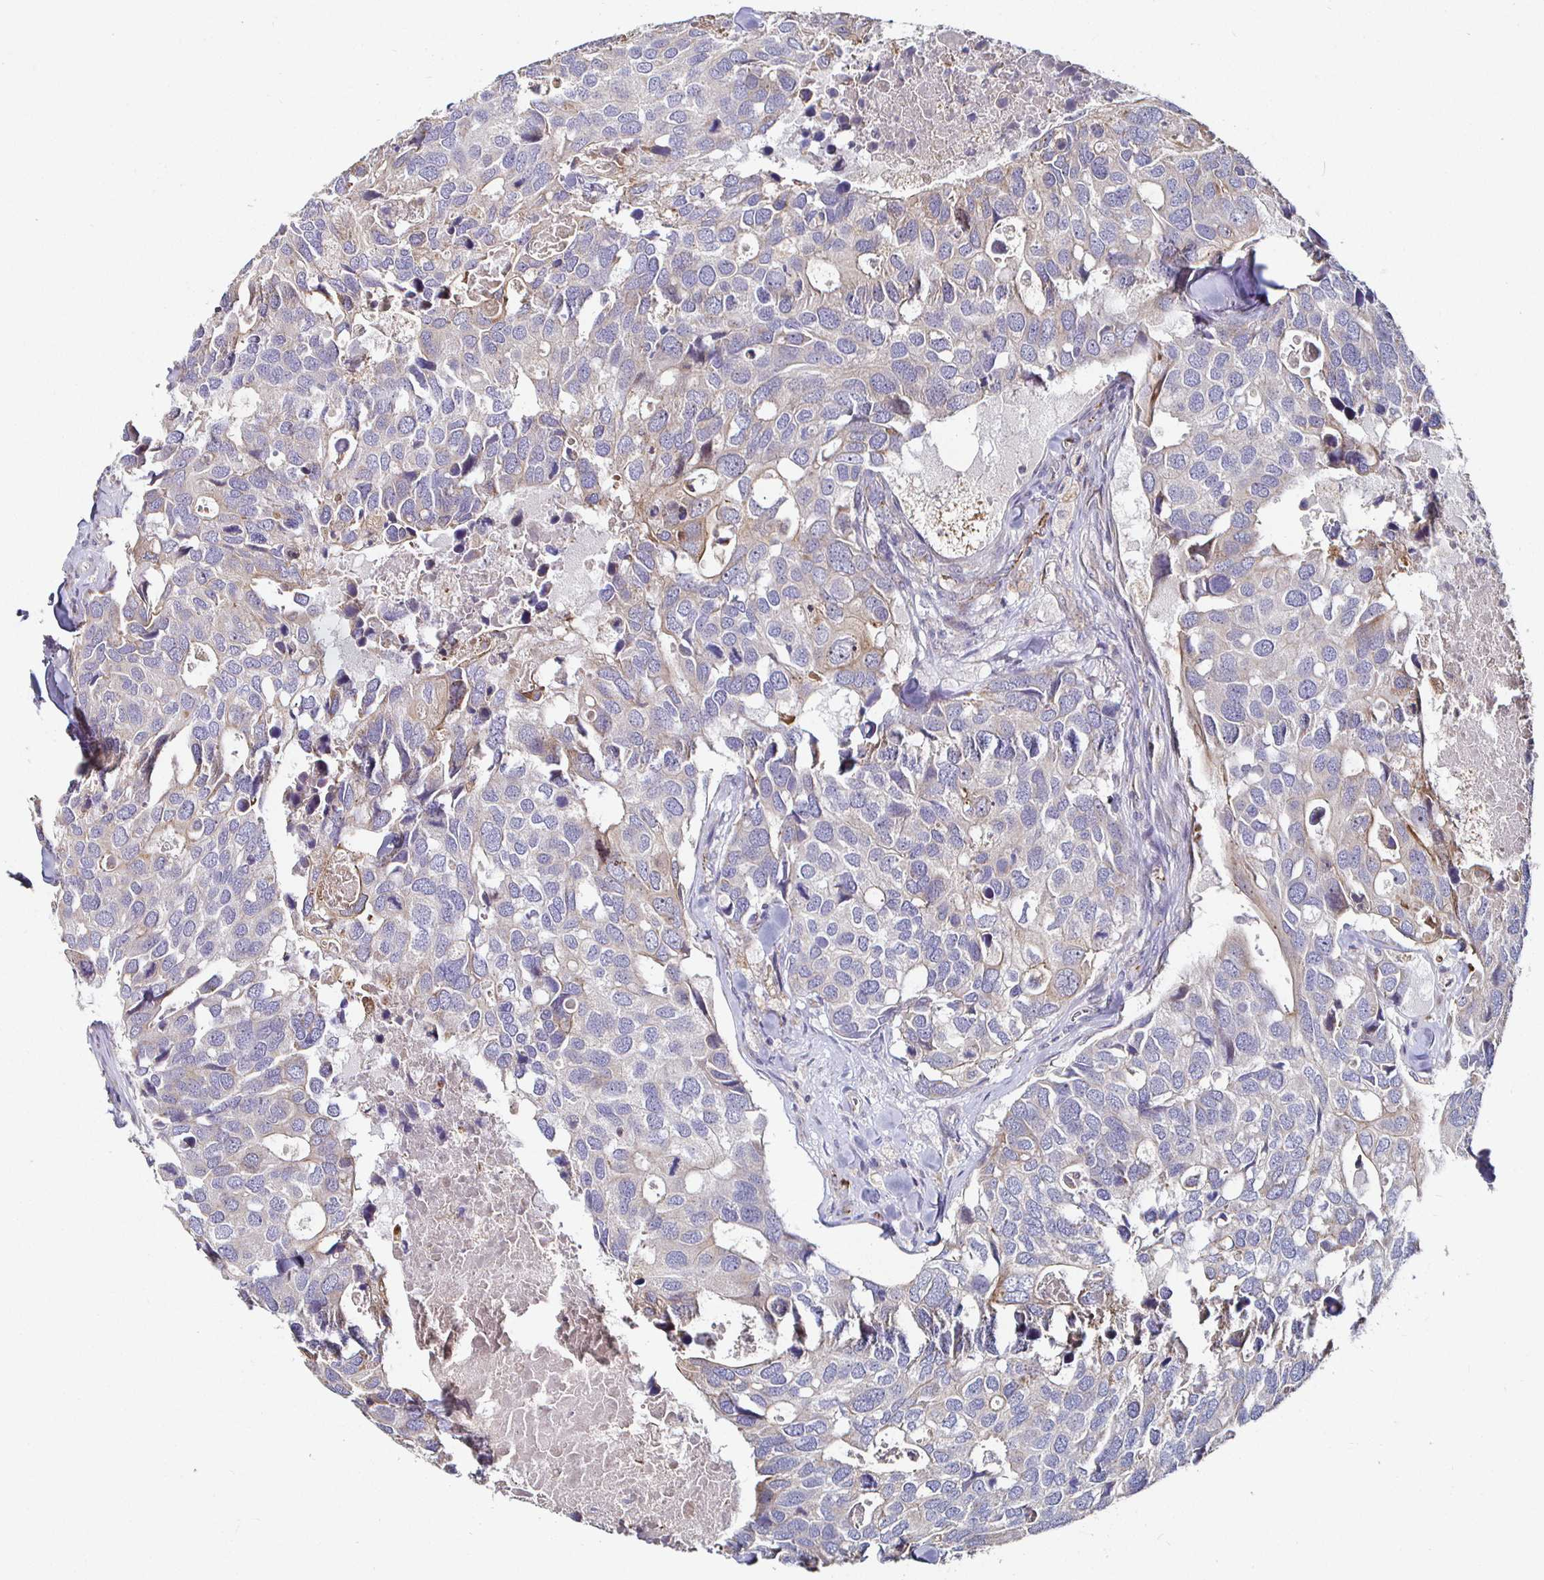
{"staining": {"intensity": "weak", "quantity": "<25%", "location": "cytoplasmic/membranous"}, "tissue": "breast cancer", "cell_type": "Tumor cells", "image_type": "cancer", "snomed": [{"axis": "morphology", "description": "Duct carcinoma"}, {"axis": "topography", "description": "Breast"}], "caption": "A high-resolution image shows immunohistochemistry staining of breast cancer, which exhibits no significant expression in tumor cells.", "gene": "NRSN1", "patient": {"sex": "female", "age": 83}}